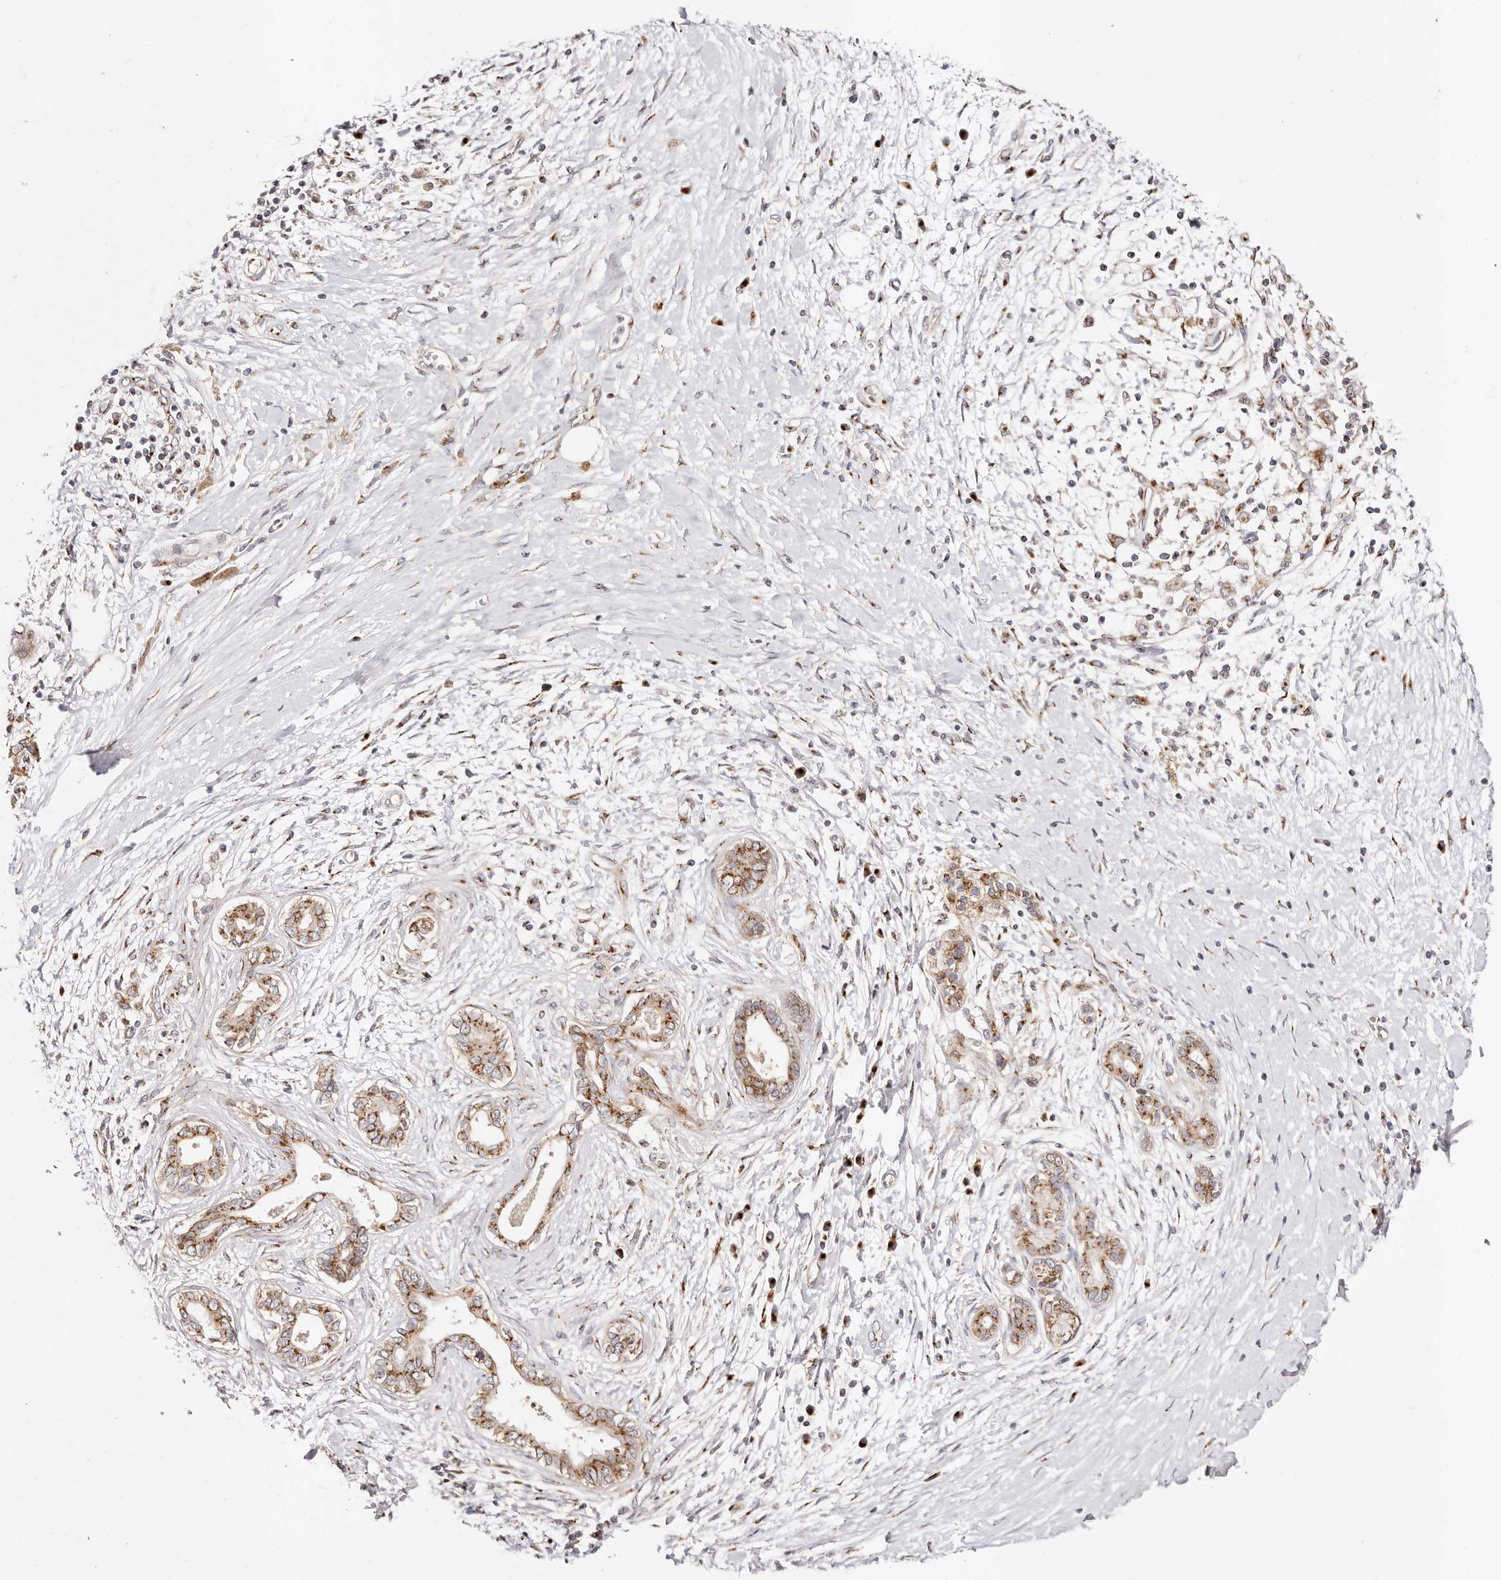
{"staining": {"intensity": "moderate", "quantity": ">75%", "location": "cytoplasmic/membranous"}, "tissue": "pancreatic cancer", "cell_type": "Tumor cells", "image_type": "cancer", "snomed": [{"axis": "morphology", "description": "Adenocarcinoma, NOS"}, {"axis": "topography", "description": "Pancreas"}], "caption": "Pancreatic adenocarcinoma stained with immunohistochemistry (IHC) displays moderate cytoplasmic/membranous positivity in approximately >75% of tumor cells.", "gene": "MAPK6", "patient": {"sex": "male", "age": 58}}